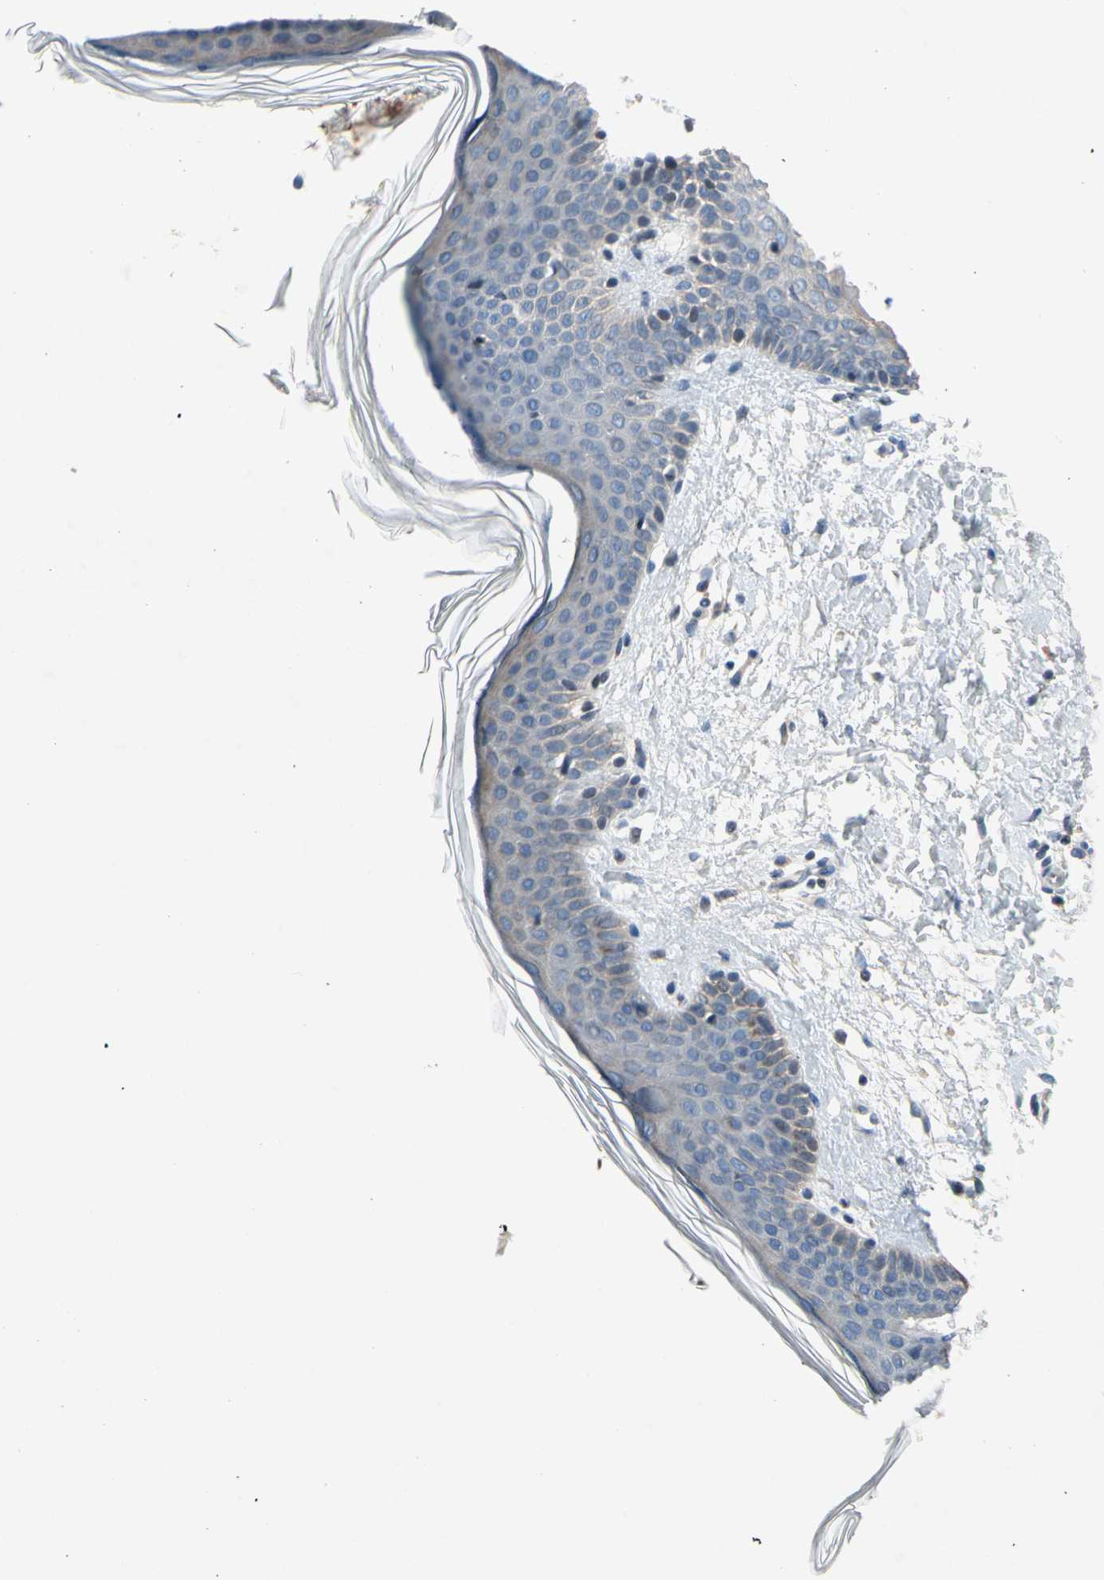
{"staining": {"intensity": "weak", "quantity": ">75%", "location": "cytoplasmic/membranous"}, "tissue": "skin", "cell_type": "Fibroblasts", "image_type": "normal", "snomed": [{"axis": "morphology", "description": "Normal tissue, NOS"}, {"axis": "topography", "description": "Skin"}], "caption": "Immunohistochemical staining of benign skin displays low levels of weak cytoplasmic/membranous expression in about >75% of fibroblasts. The staining is performed using DAB brown chromogen to label protein expression. The nuclei are counter-stained blue using hematoxylin.", "gene": "PIP5K1B", "patient": {"sex": "female", "age": 56}}